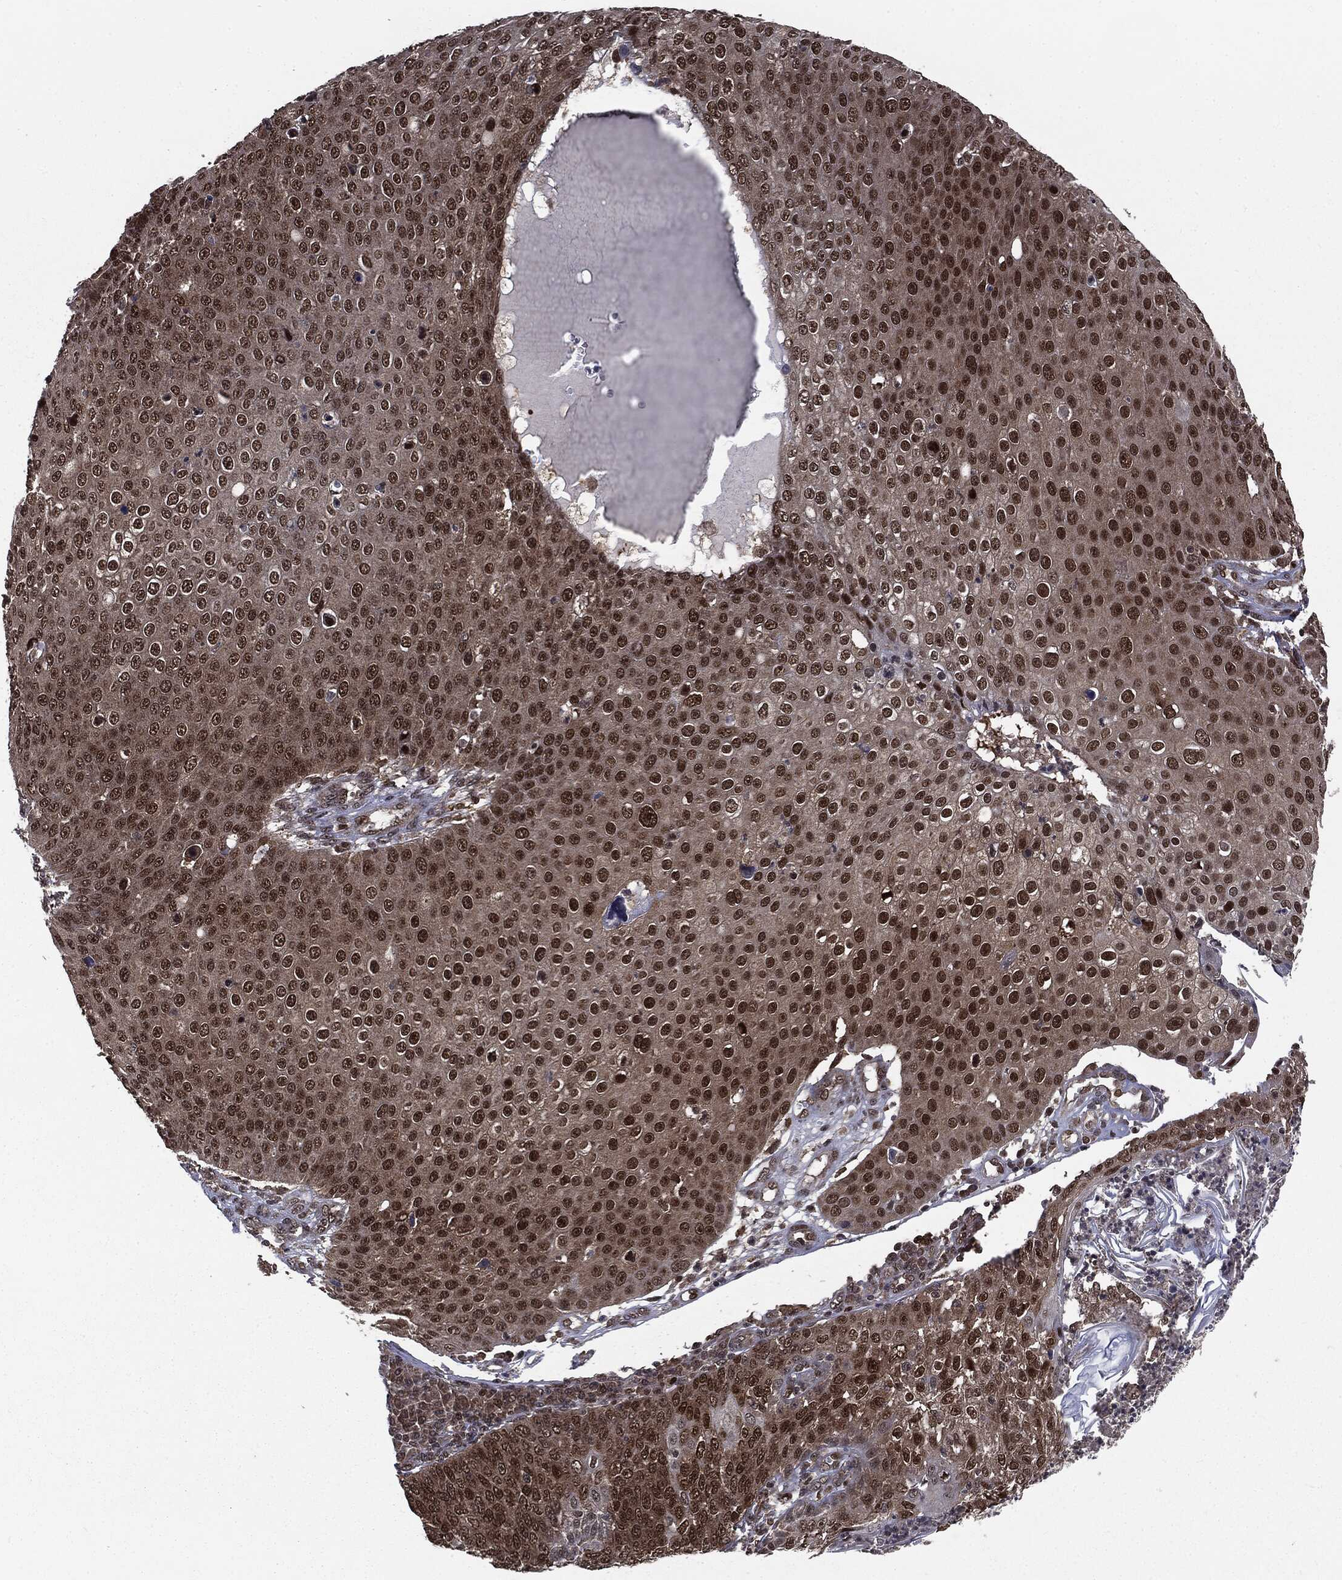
{"staining": {"intensity": "moderate", "quantity": ">75%", "location": "nuclear"}, "tissue": "skin cancer", "cell_type": "Tumor cells", "image_type": "cancer", "snomed": [{"axis": "morphology", "description": "Squamous cell carcinoma, NOS"}, {"axis": "topography", "description": "Skin"}], "caption": "Protein staining demonstrates moderate nuclear staining in about >75% of tumor cells in skin cancer. (IHC, brightfield microscopy, high magnification).", "gene": "PTPA", "patient": {"sex": "male", "age": 71}}